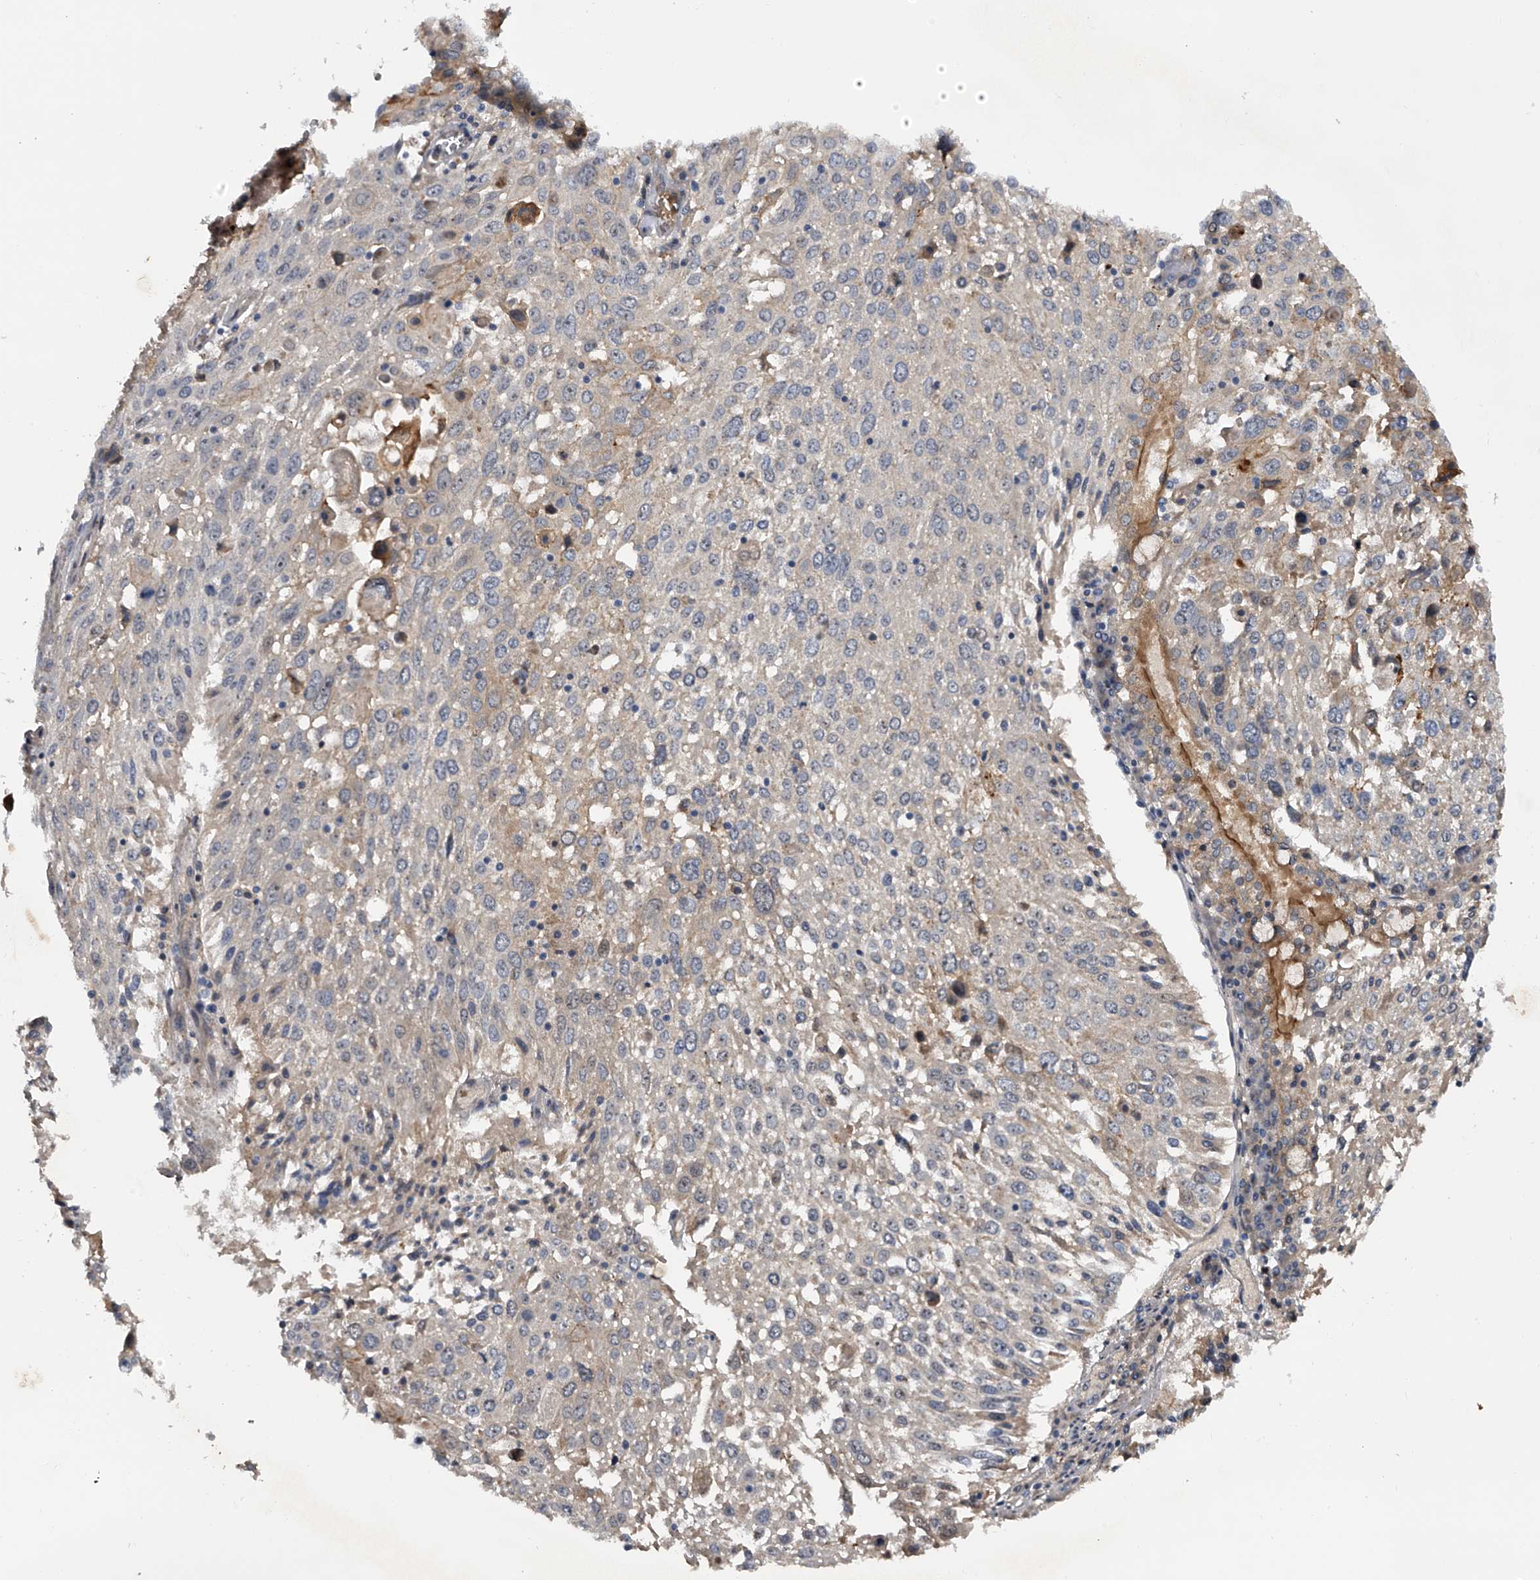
{"staining": {"intensity": "moderate", "quantity": "<25%", "location": "cytoplasmic/membranous"}, "tissue": "lung cancer", "cell_type": "Tumor cells", "image_type": "cancer", "snomed": [{"axis": "morphology", "description": "Squamous cell carcinoma, NOS"}, {"axis": "topography", "description": "Lung"}], "caption": "DAB immunohistochemical staining of lung cancer displays moderate cytoplasmic/membranous protein positivity in about <25% of tumor cells.", "gene": "MDN1", "patient": {"sex": "male", "age": 65}}